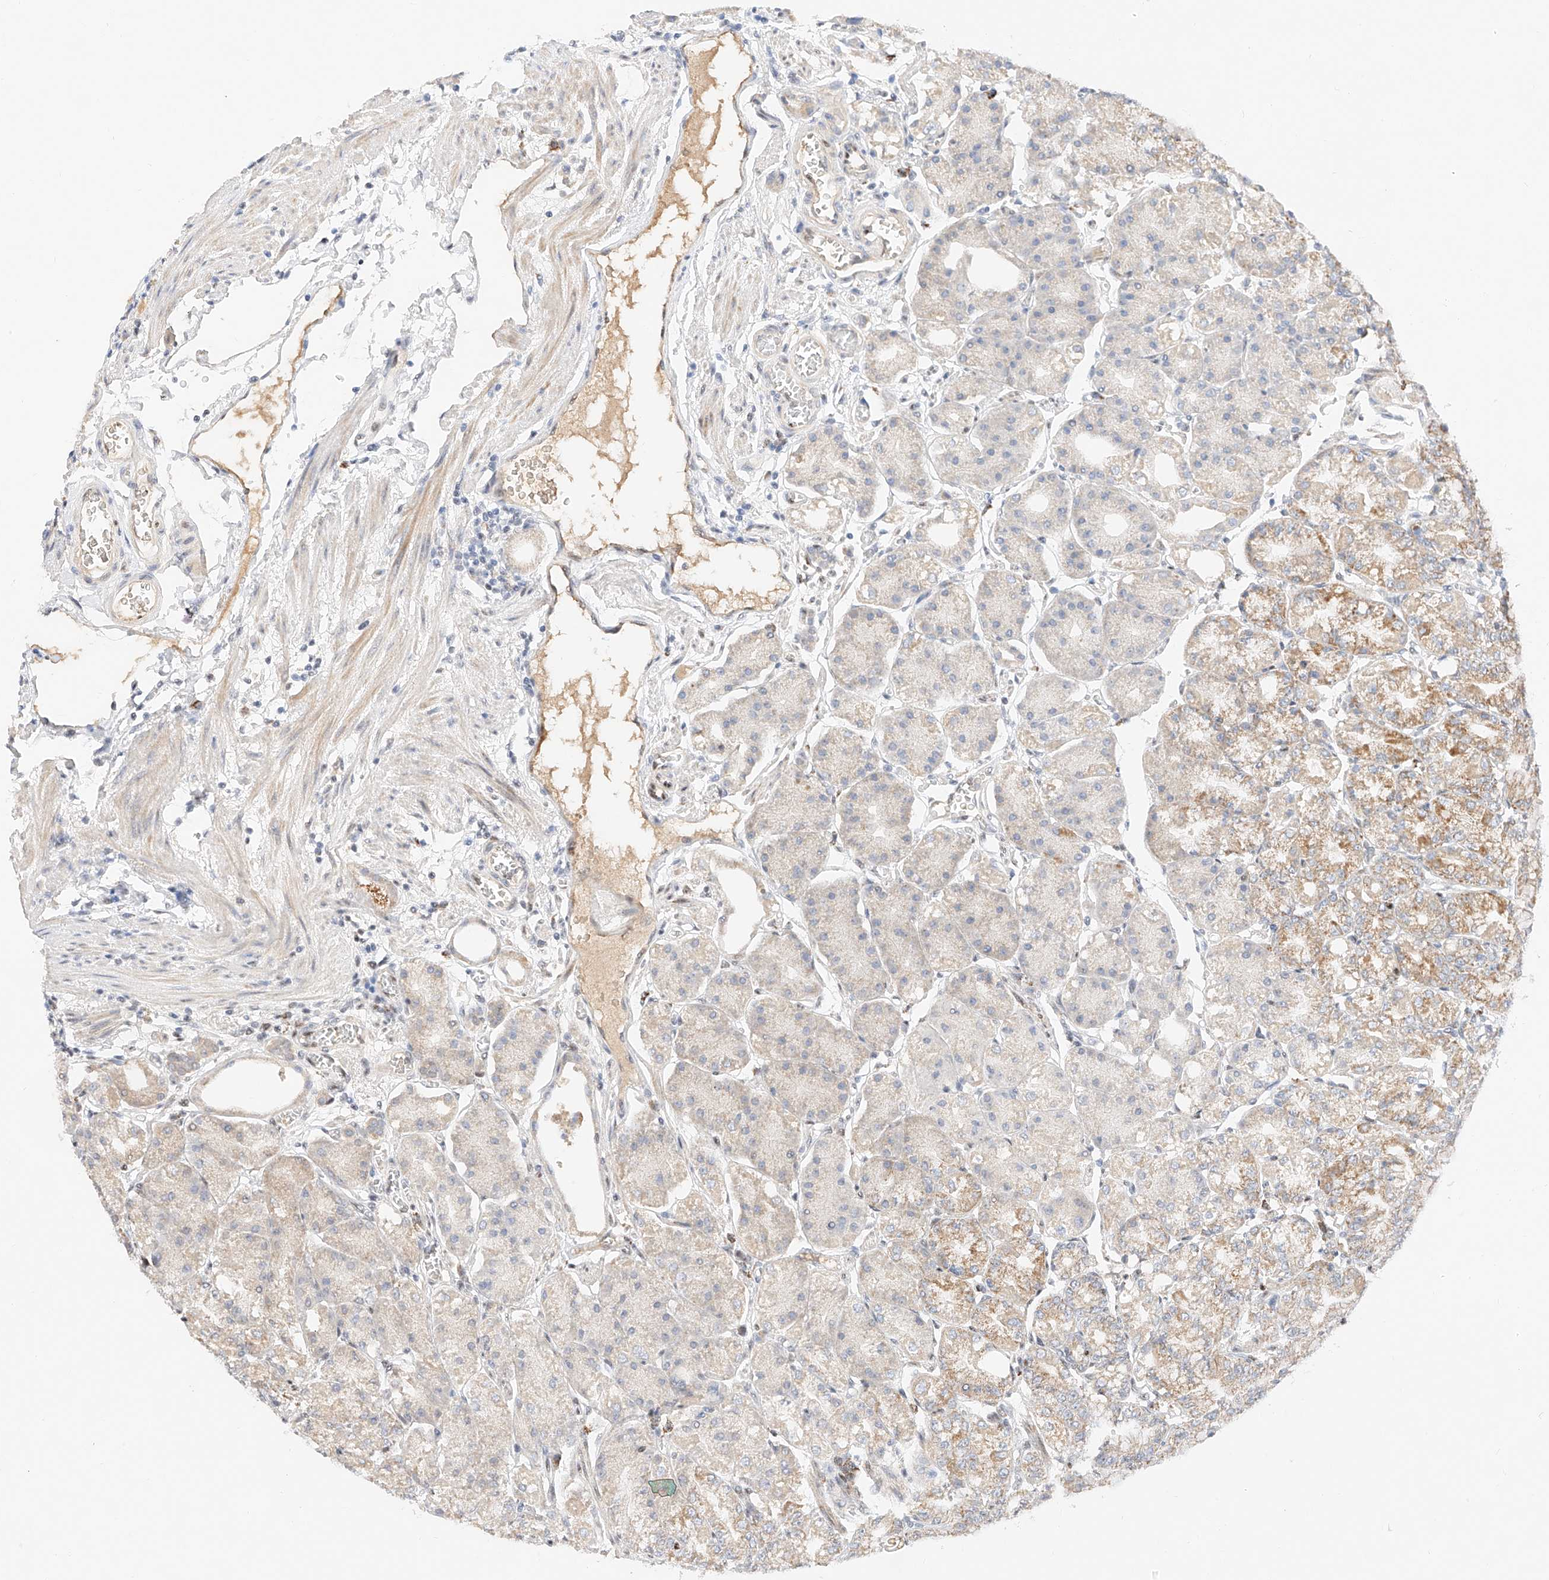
{"staining": {"intensity": "moderate", "quantity": "25%-75%", "location": "cytoplasmic/membranous"}, "tissue": "stomach", "cell_type": "Glandular cells", "image_type": "normal", "snomed": [{"axis": "morphology", "description": "Normal tissue, NOS"}, {"axis": "topography", "description": "Stomach, lower"}], "caption": "Brown immunohistochemical staining in normal human stomach shows moderate cytoplasmic/membranous expression in about 25%-75% of glandular cells. Nuclei are stained in blue.", "gene": "NRF1", "patient": {"sex": "male", "age": 71}}